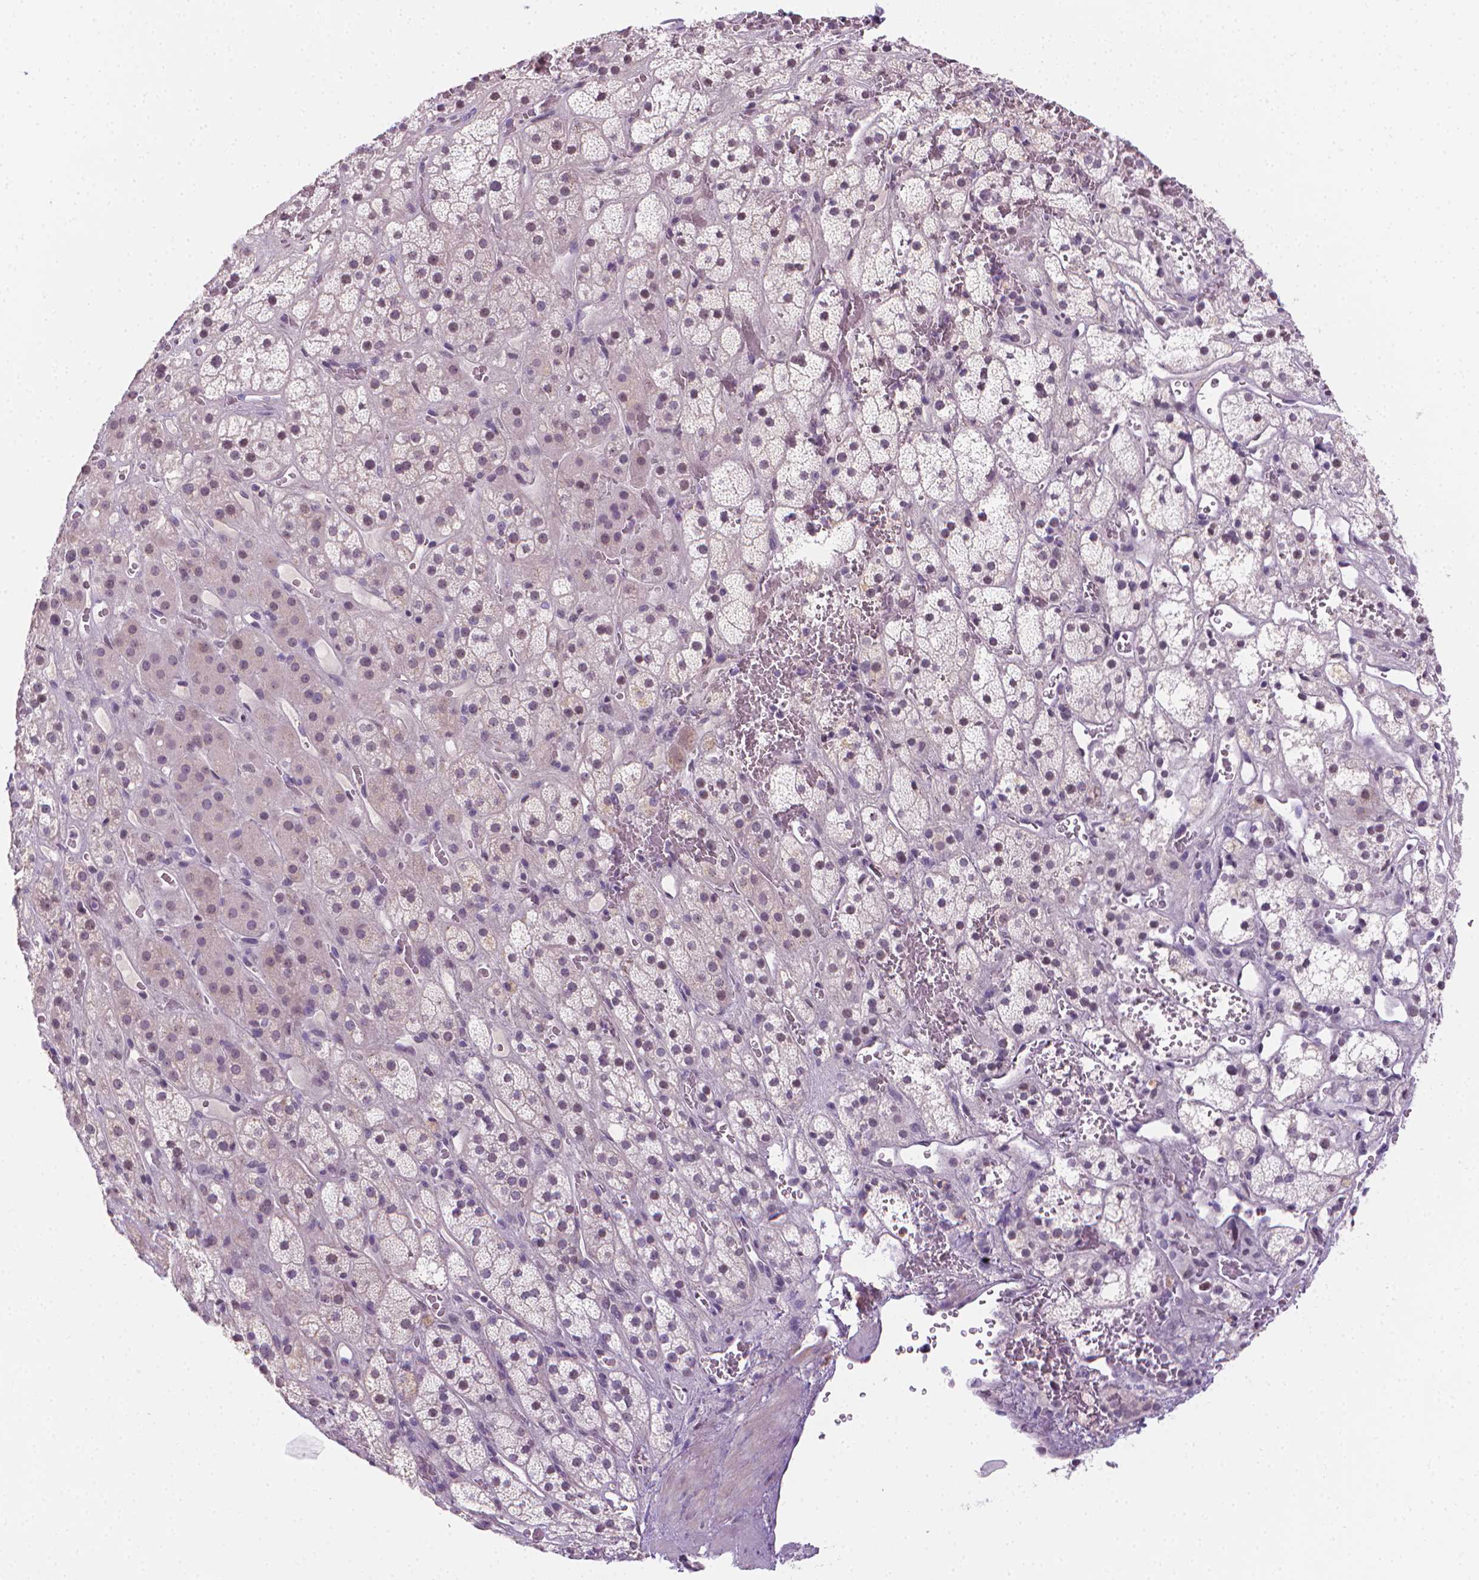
{"staining": {"intensity": "negative", "quantity": "none", "location": "none"}, "tissue": "adrenal gland", "cell_type": "Glandular cells", "image_type": "normal", "snomed": [{"axis": "morphology", "description": "Normal tissue, NOS"}, {"axis": "topography", "description": "Adrenal gland"}], "caption": "Glandular cells show no significant protein expression in benign adrenal gland. The staining was performed using DAB (3,3'-diaminobenzidine) to visualize the protein expression in brown, while the nuclei were stained in blue with hematoxylin (Magnification: 20x).", "gene": "NCAN", "patient": {"sex": "male", "age": 57}}